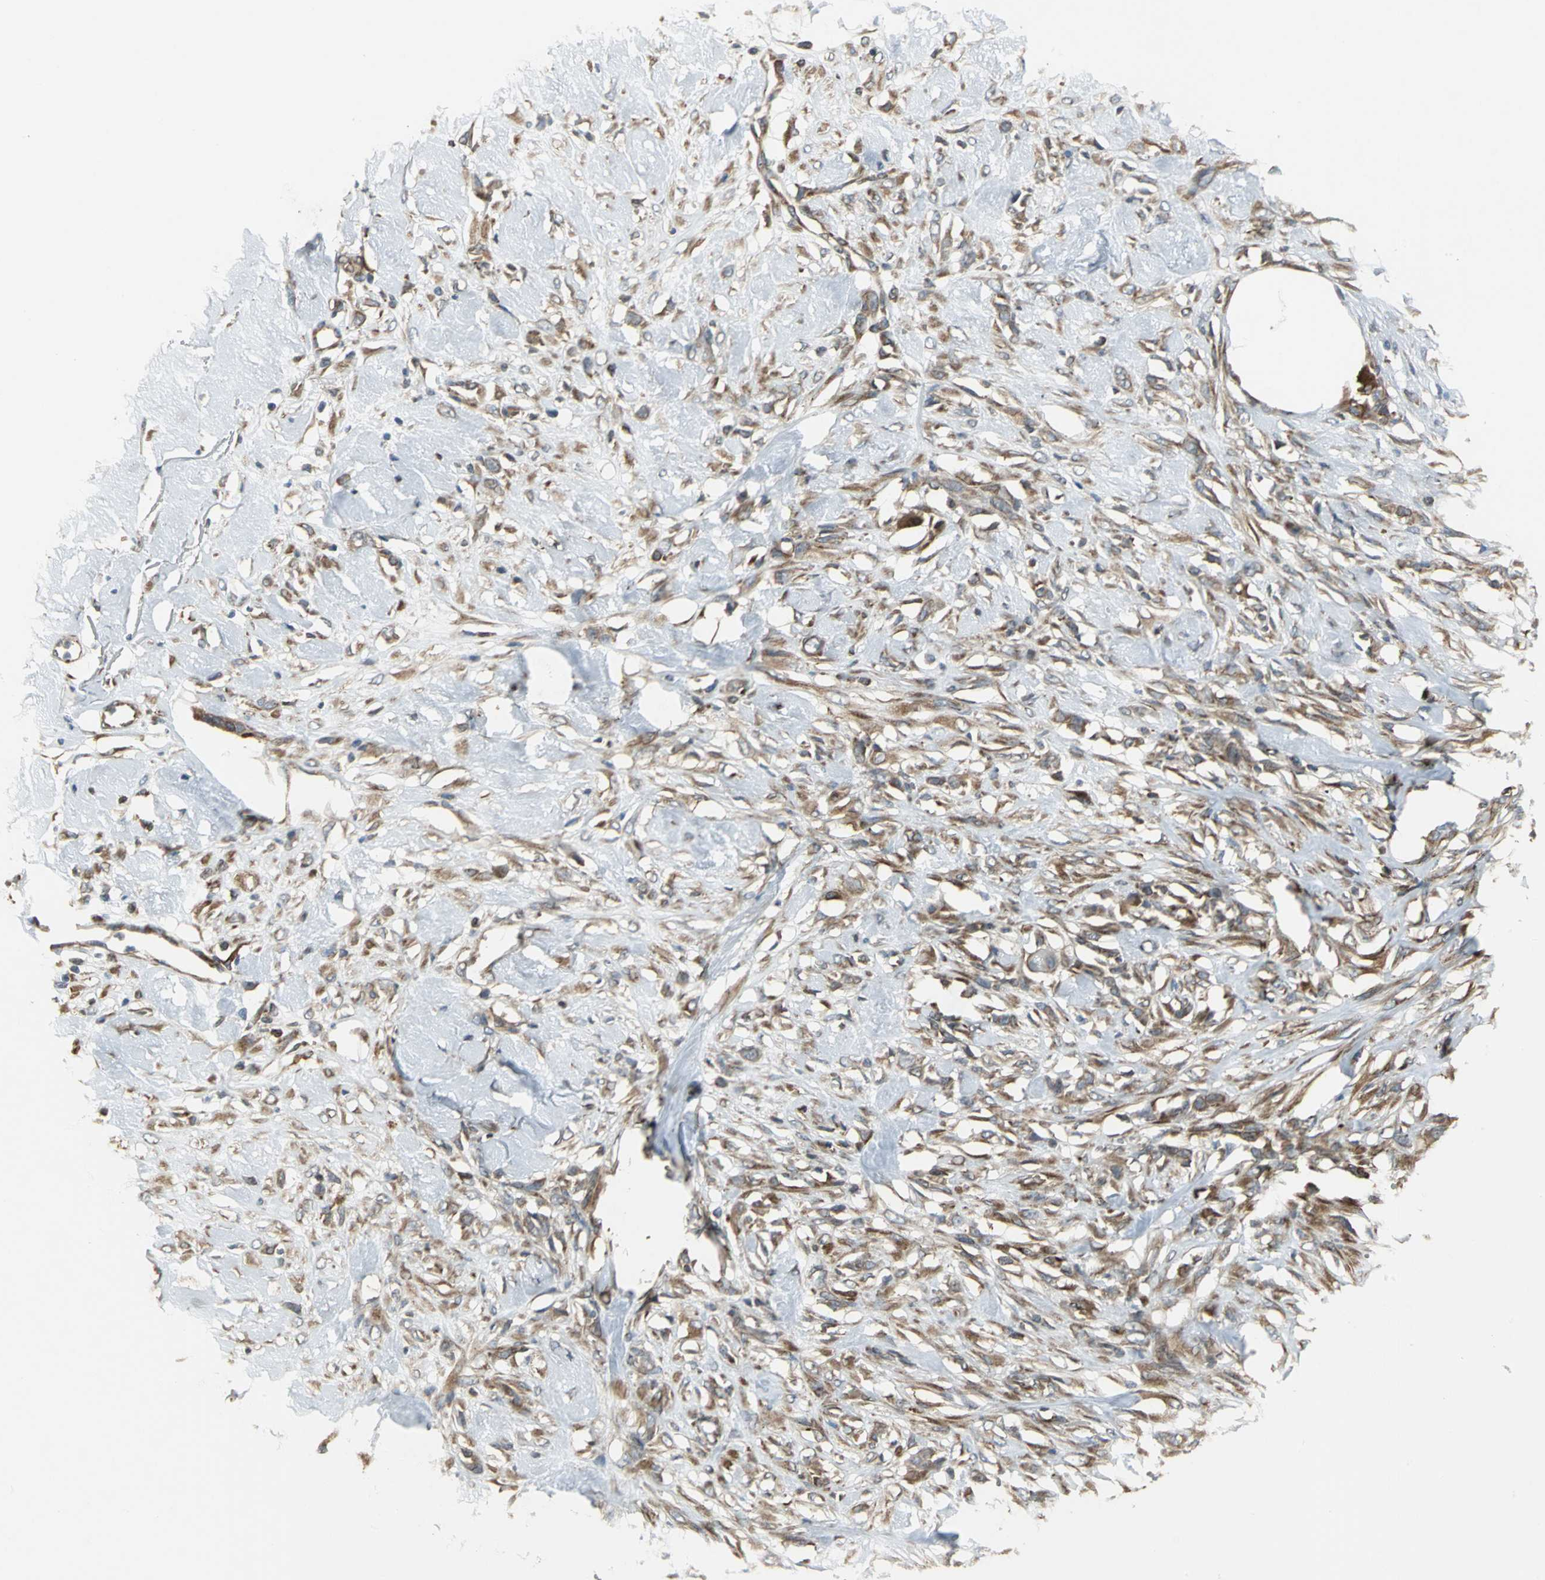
{"staining": {"intensity": "weak", "quantity": "25%-75%", "location": "cytoplasmic/membranous"}, "tissue": "skin cancer", "cell_type": "Tumor cells", "image_type": "cancer", "snomed": [{"axis": "morphology", "description": "Normal tissue, NOS"}, {"axis": "morphology", "description": "Squamous cell carcinoma, NOS"}, {"axis": "topography", "description": "Skin"}], "caption": "Immunohistochemistry of skin cancer (squamous cell carcinoma) exhibits low levels of weak cytoplasmic/membranous positivity in approximately 25%-75% of tumor cells.", "gene": "SYVN1", "patient": {"sex": "female", "age": 59}}